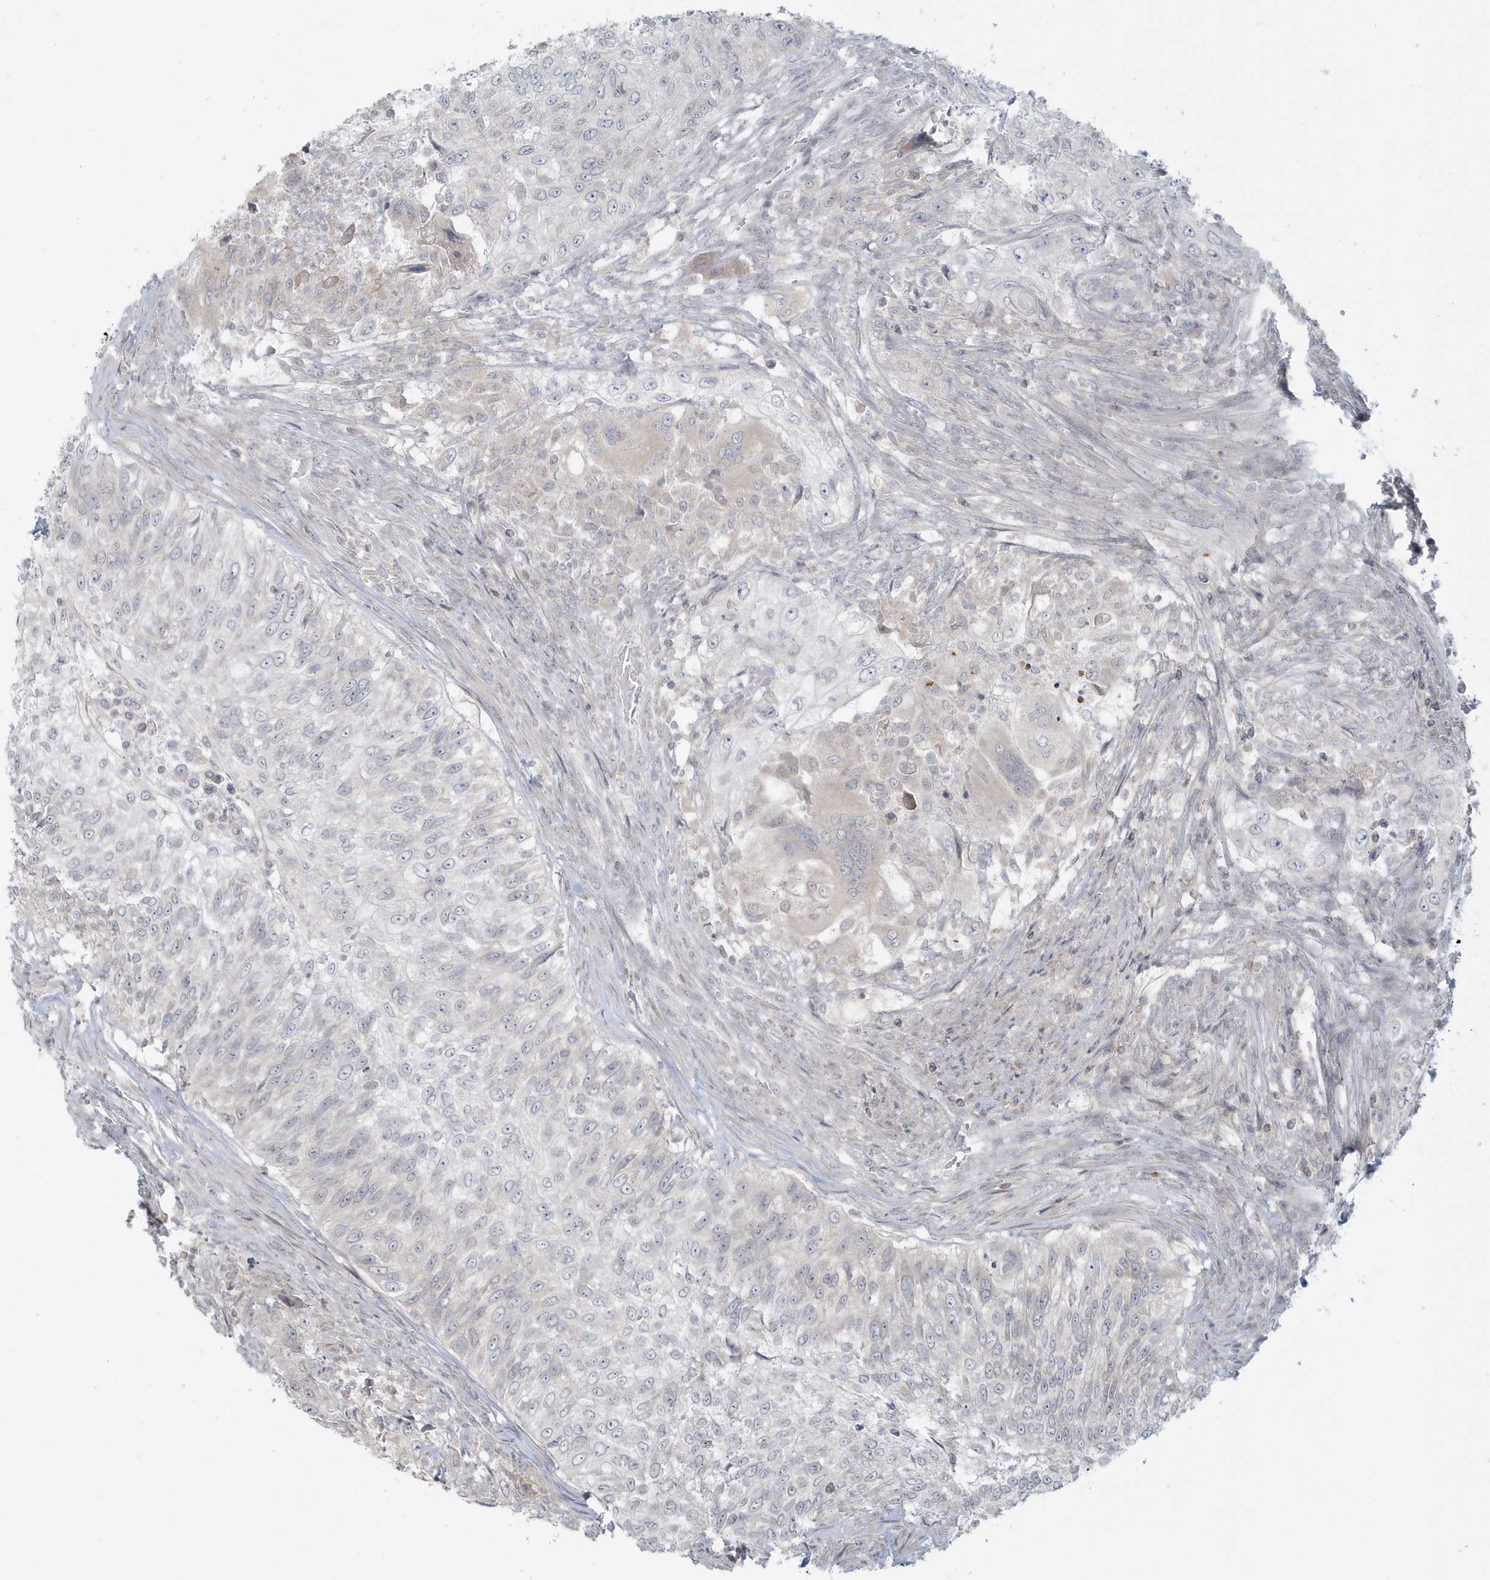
{"staining": {"intensity": "negative", "quantity": "none", "location": "none"}, "tissue": "urothelial cancer", "cell_type": "Tumor cells", "image_type": "cancer", "snomed": [{"axis": "morphology", "description": "Urothelial carcinoma, High grade"}, {"axis": "topography", "description": "Urinary bladder"}], "caption": "DAB (3,3'-diaminobenzidine) immunohistochemical staining of human urothelial cancer shows no significant positivity in tumor cells.", "gene": "BLTP3A", "patient": {"sex": "female", "age": 60}}